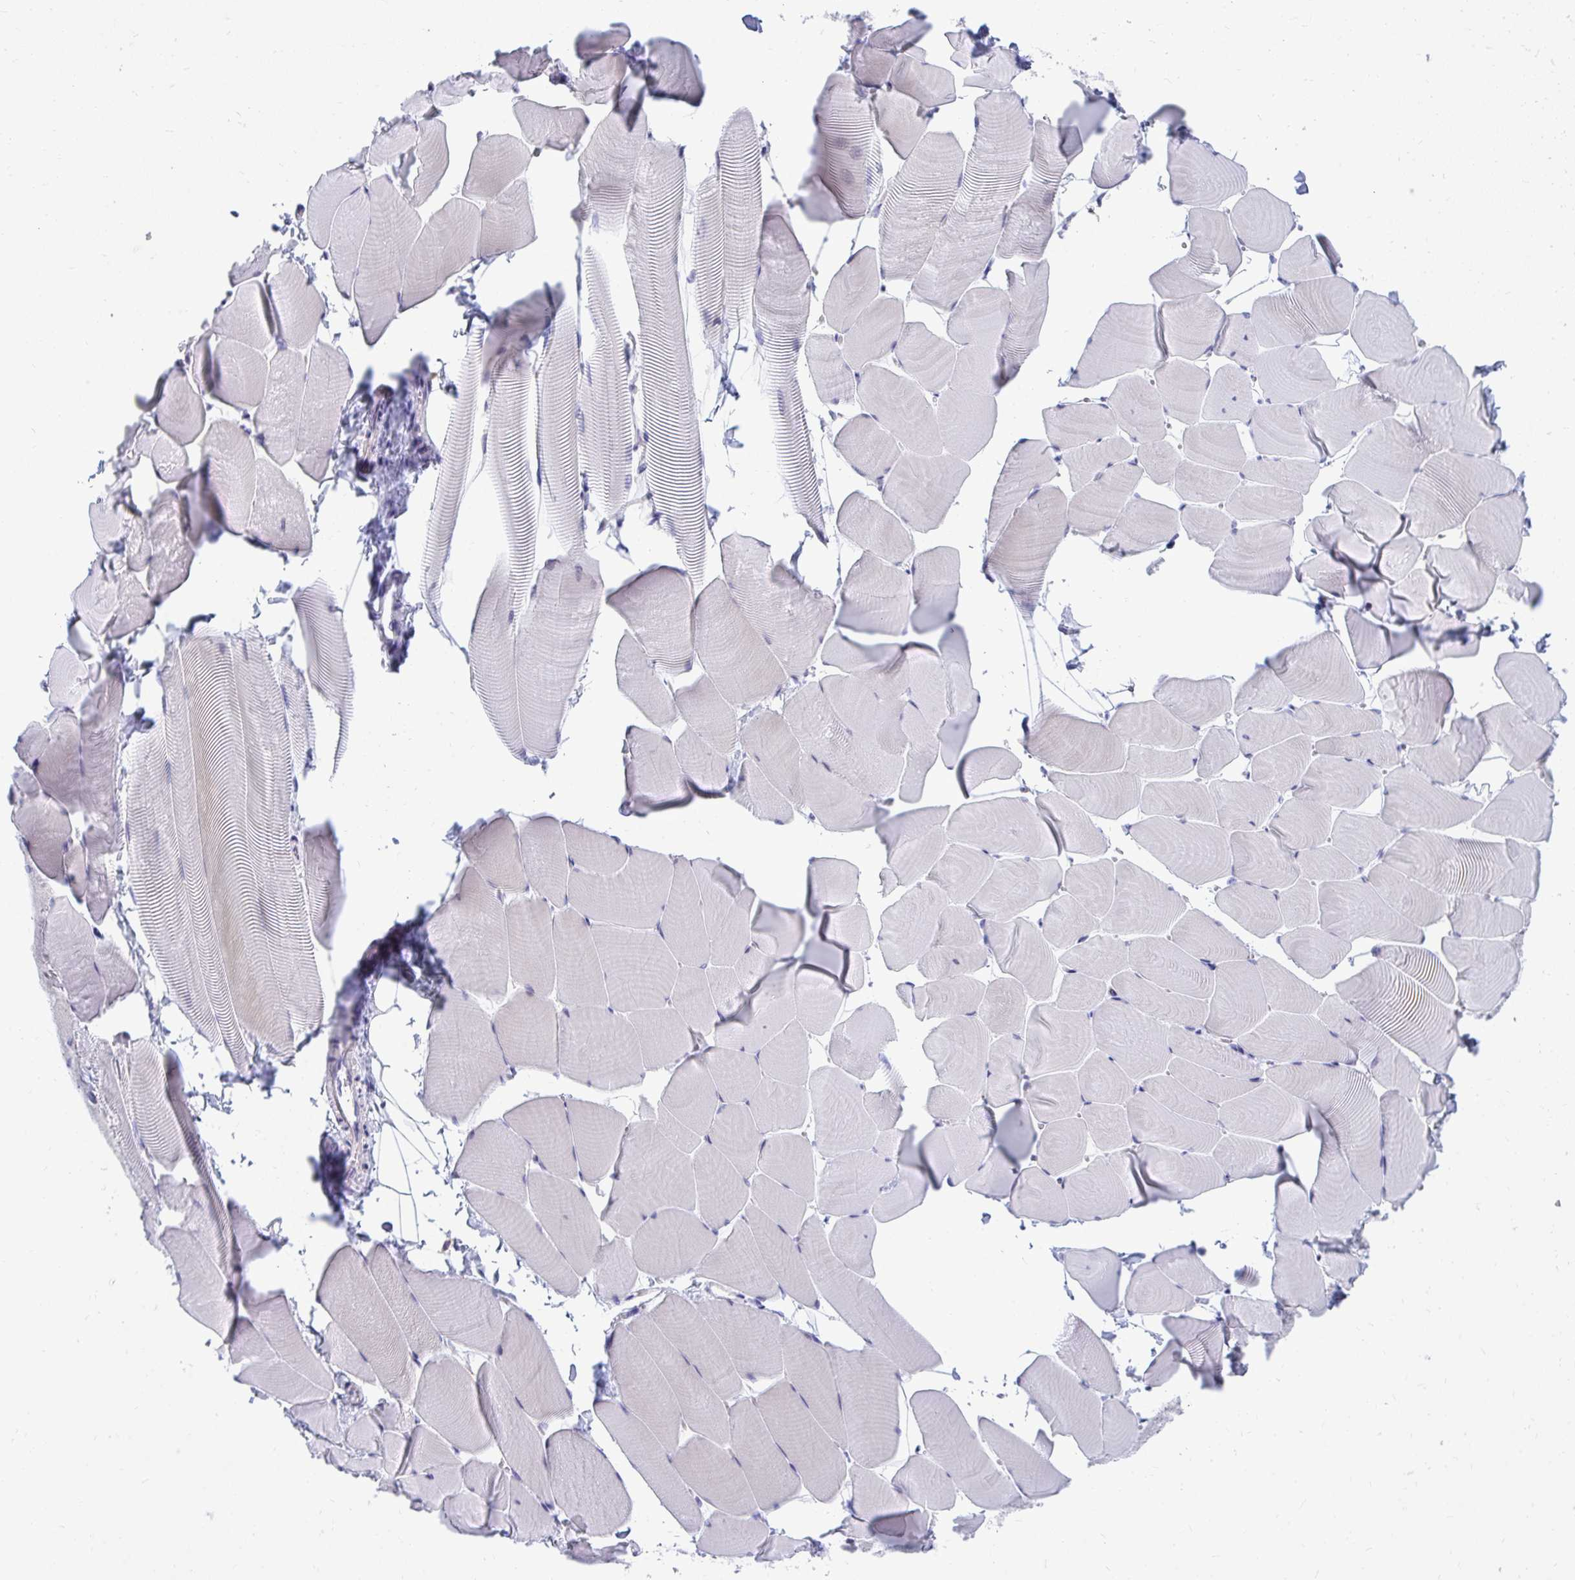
{"staining": {"intensity": "weak", "quantity": "<25%", "location": "cytoplasmic/membranous"}, "tissue": "skeletal muscle", "cell_type": "Myocytes", "image_type": "normal", "snomed": [{"axis": "morphology", "description": "Normal tissue, NOS"}, {"axis": "topography", "description": "Skeletal muscle"}], "caption": "Immunohistochemistry (IHC) micrograph of benign human skeletal muscle stained for a protein (brown), which shows no staining in myocytes.", "gene": "TSBP1", "patient": {"sex": "male", "age": 25}}